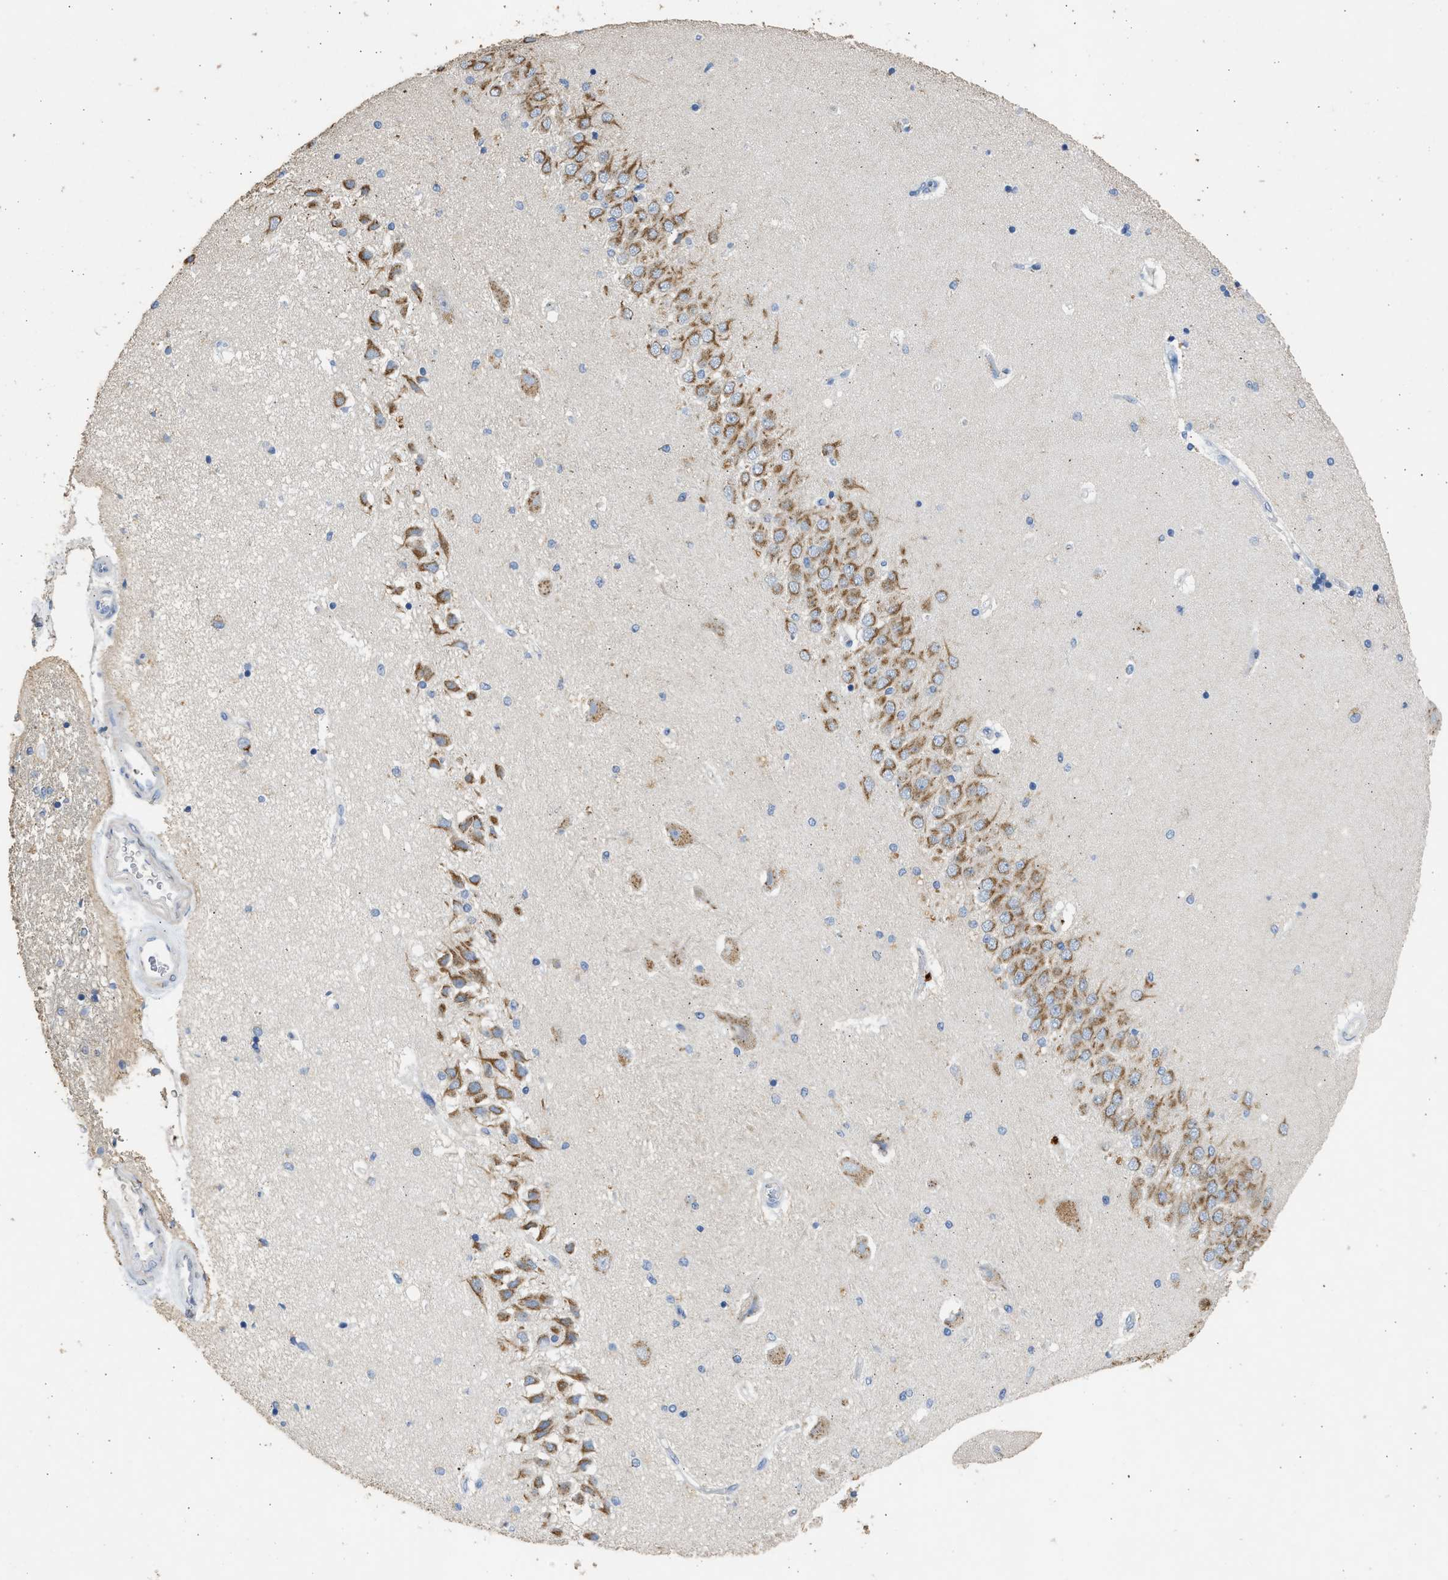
{"staining": {"intensity": "negative", "quantity": "none", "location": "none"}, "tissue": "hippocampus", "cell_type": "Glial cells", "image_type": "normal", "snomed": [{"axis": "morphology", "description": "Normal tissue, NOS"}, {"axis": "topography", "description": "Hippocampus"}], "caption": "Human hippocampus stained for a protein using immunohistochemistry shows no expression in glial cells.", "gene": "IPO8", "patient": {"sex": "female", "age": 54}}